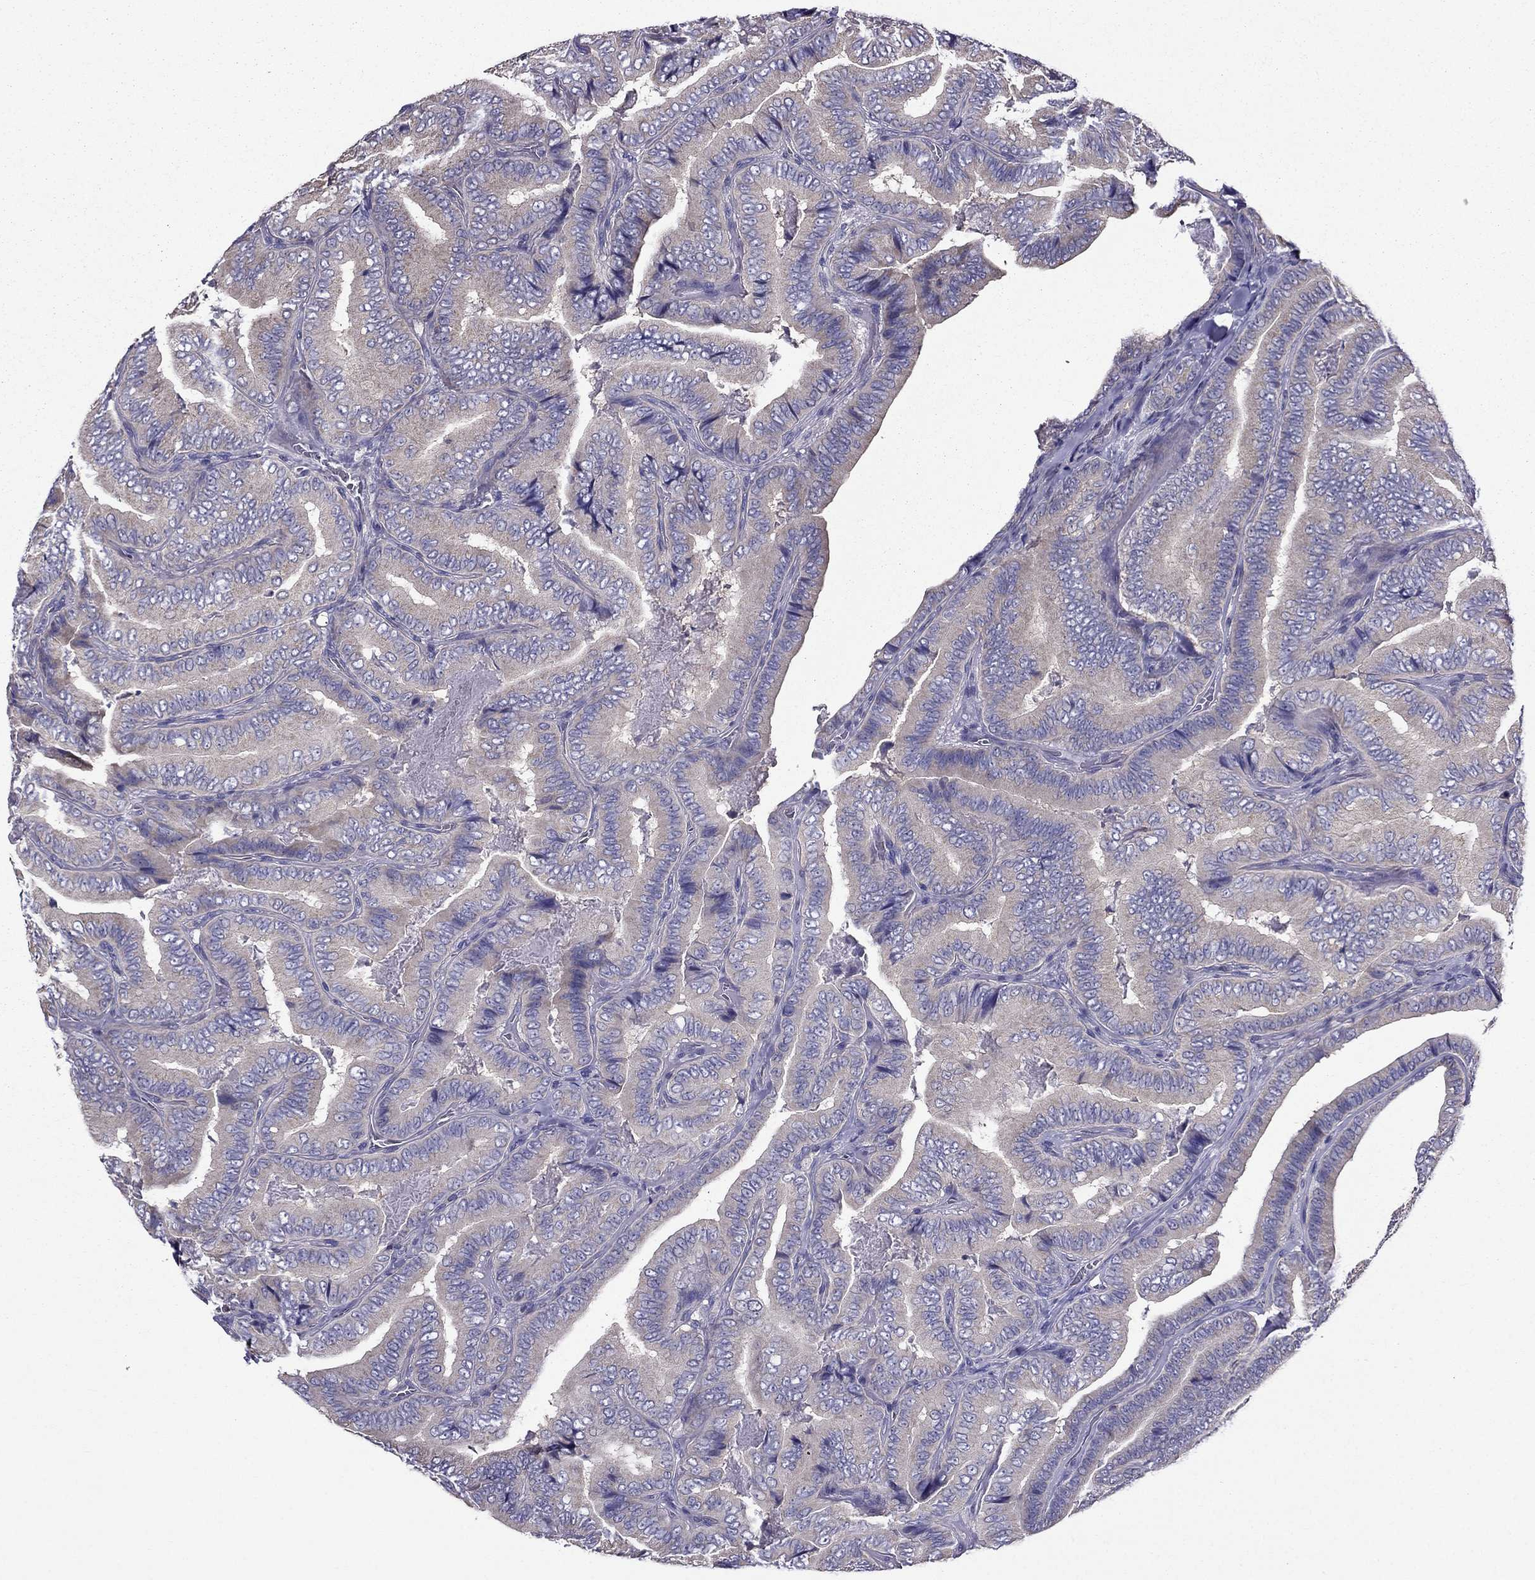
{"staining": {"intensity": "negative", "quantity": "none", "location": "none"}, "tissue": "thyroid cancer", "cell_type": "Tumor cells", "image_type": "cancer", "snomed": [{"axis": "morphology", "description": "Papillary adenocarcinoma, NOS"}, {"axis": "topography", "description": "Thyroid gland"}], "caption": "Histopathology image shows no protein expression in tumor cells of thyroid cancer (papillary adenocarcinoma) tissue.", "gene": "AAK1", "patient": {"sex": "male", "age": 61}}